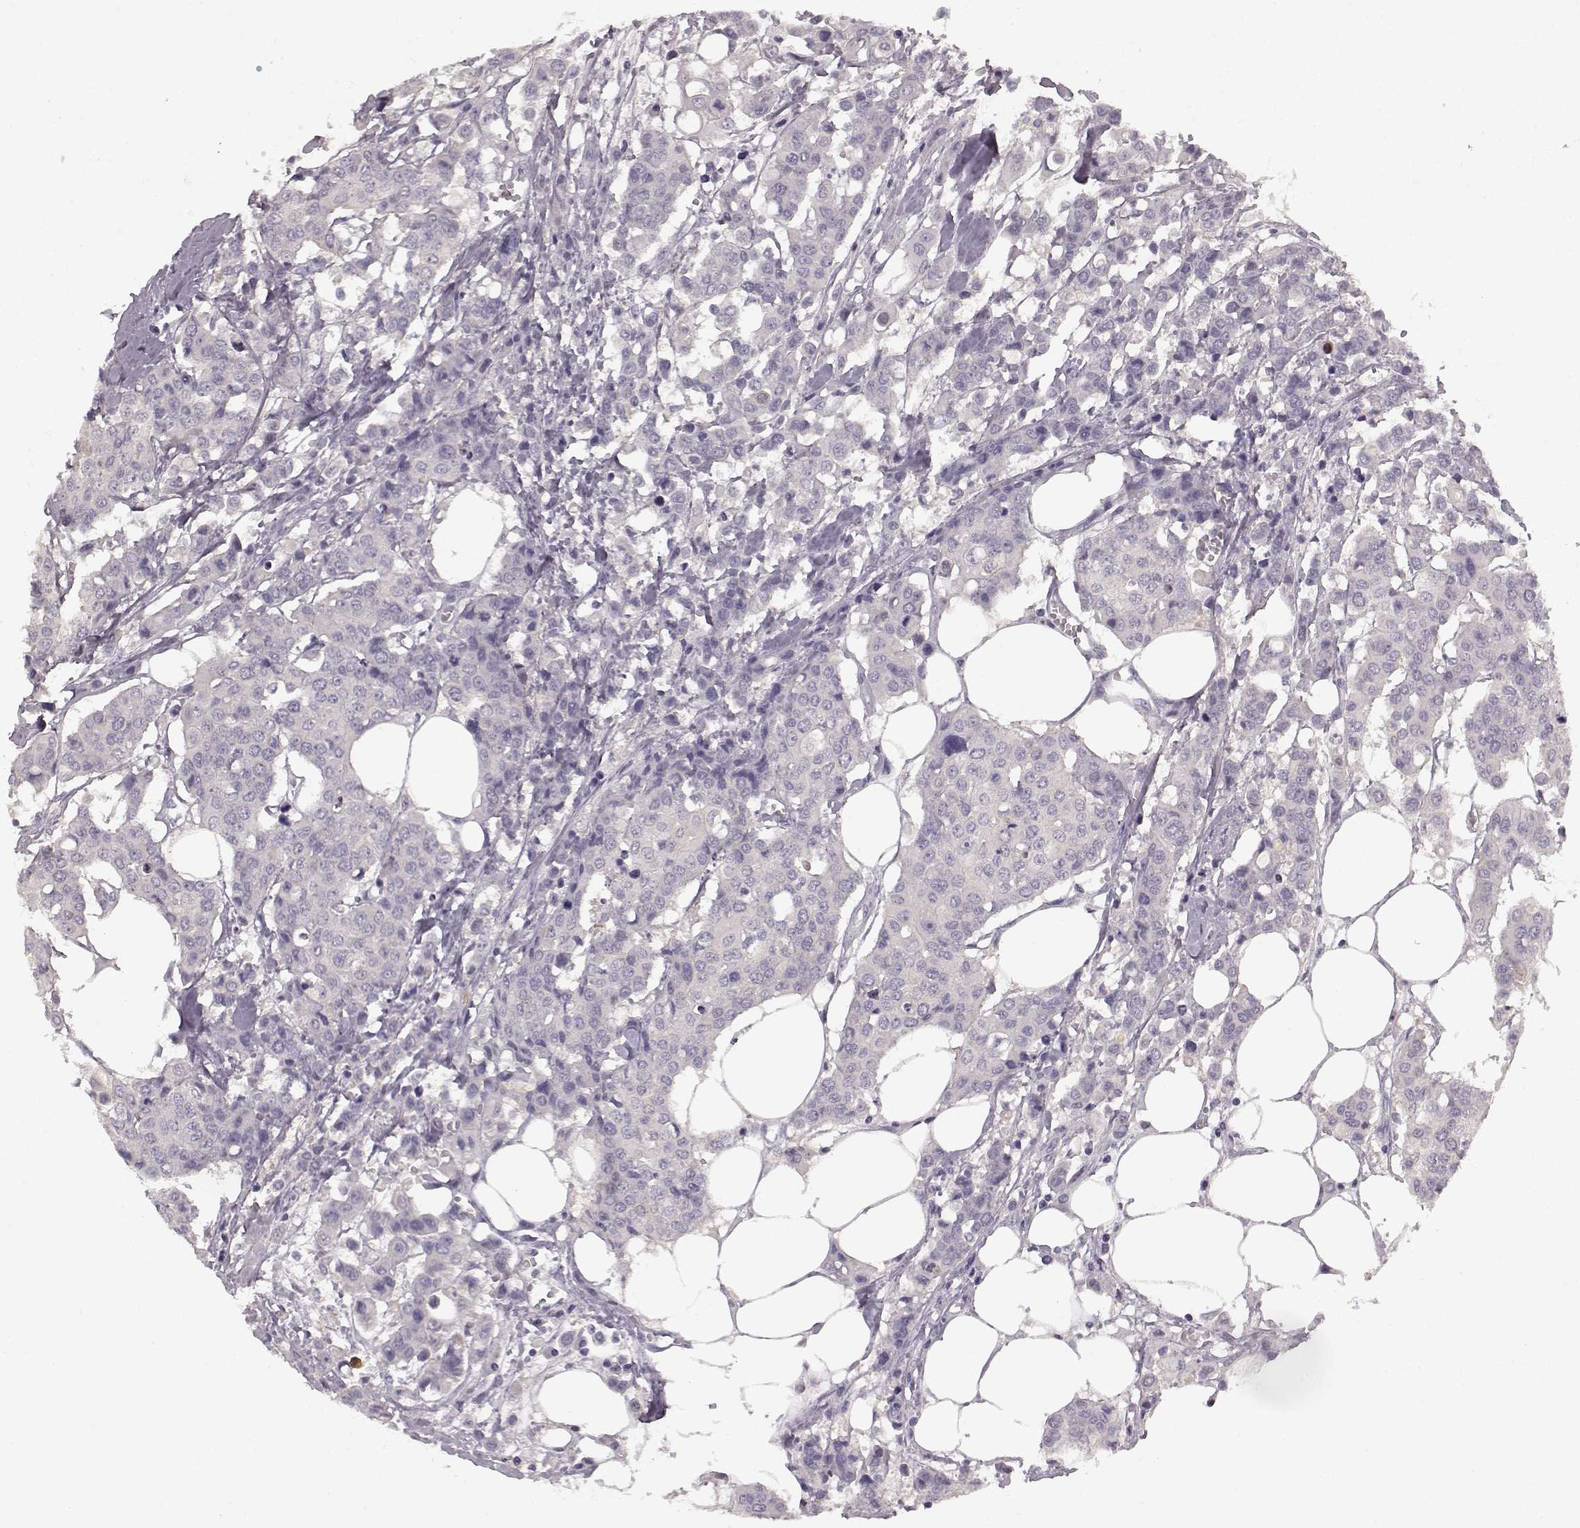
{"staining": {"intensity": "negative", "quantity": "none", "location": "none"}, "tissue": "carcinoid", "cell_type": "Tumor cells", "image_type": "cancer", "snomed": [{"axis": "morphology", "description": "Carcinoid, malignant, NOS"}, {"axis": "topography", "description": "Colon"}], "caption": "This is an immunohistochemistry (IHC) histopathology image of malignant carcinoid. There is no staining in tumor cells.", "gene": "KRT85", "patient": {"sex": "male", "age": 81}}